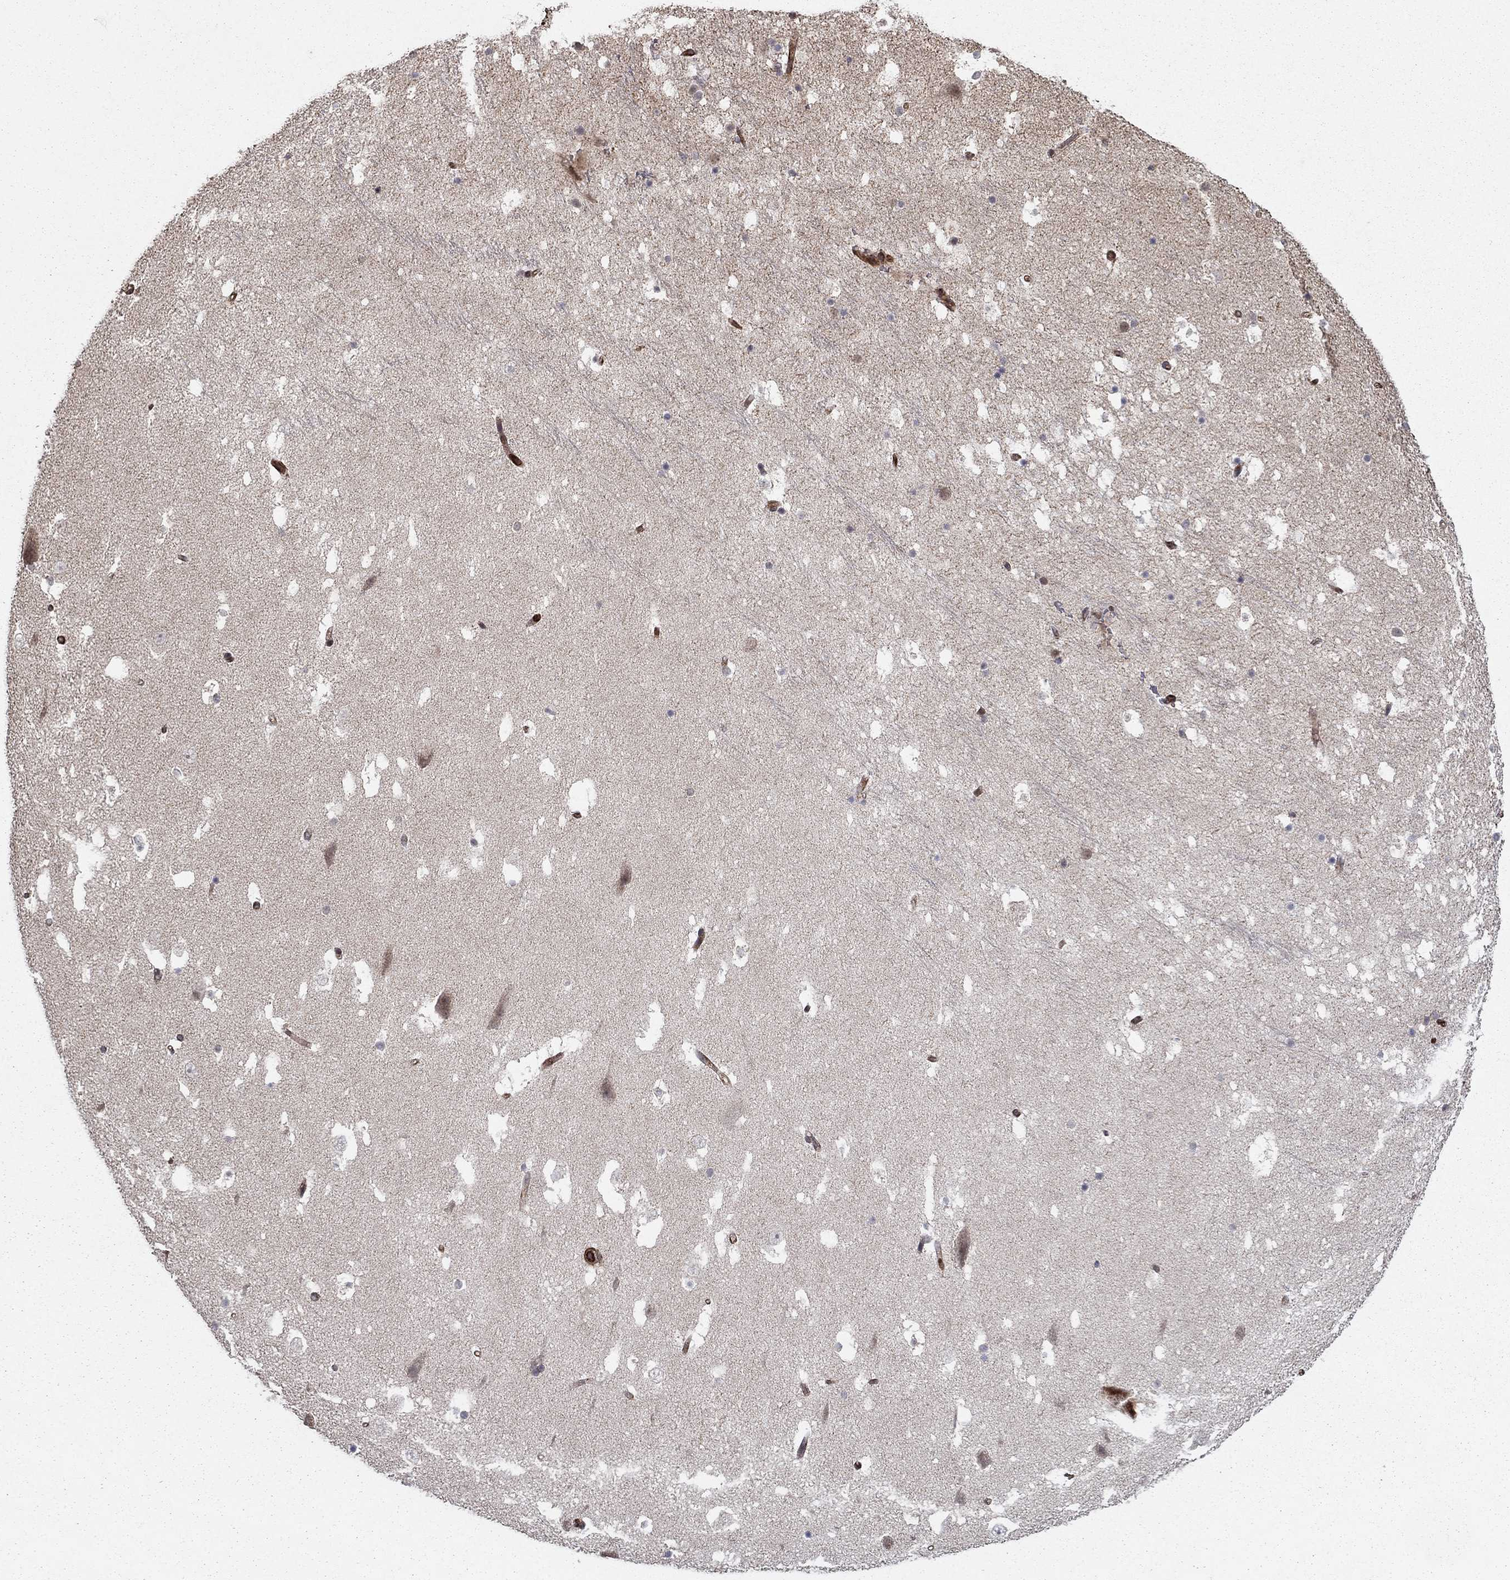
{"staining": {"intensity": "negative", "quantity": "none", "location": "none"}, "tissue": "hippocampus", "cell_type": "Glial cells", "image_type": "normal", "snomed": [{"axis": "morphology", "description": "Normal tissue, NOS"}, {"axis": "topography", "description": "Hippocampus"}], "caption": "Human hippocampus stained for a protein using IHC displays no staining in glial cells.", "gene": "ADM", "patient": {"sex": "male", "age": 51}}